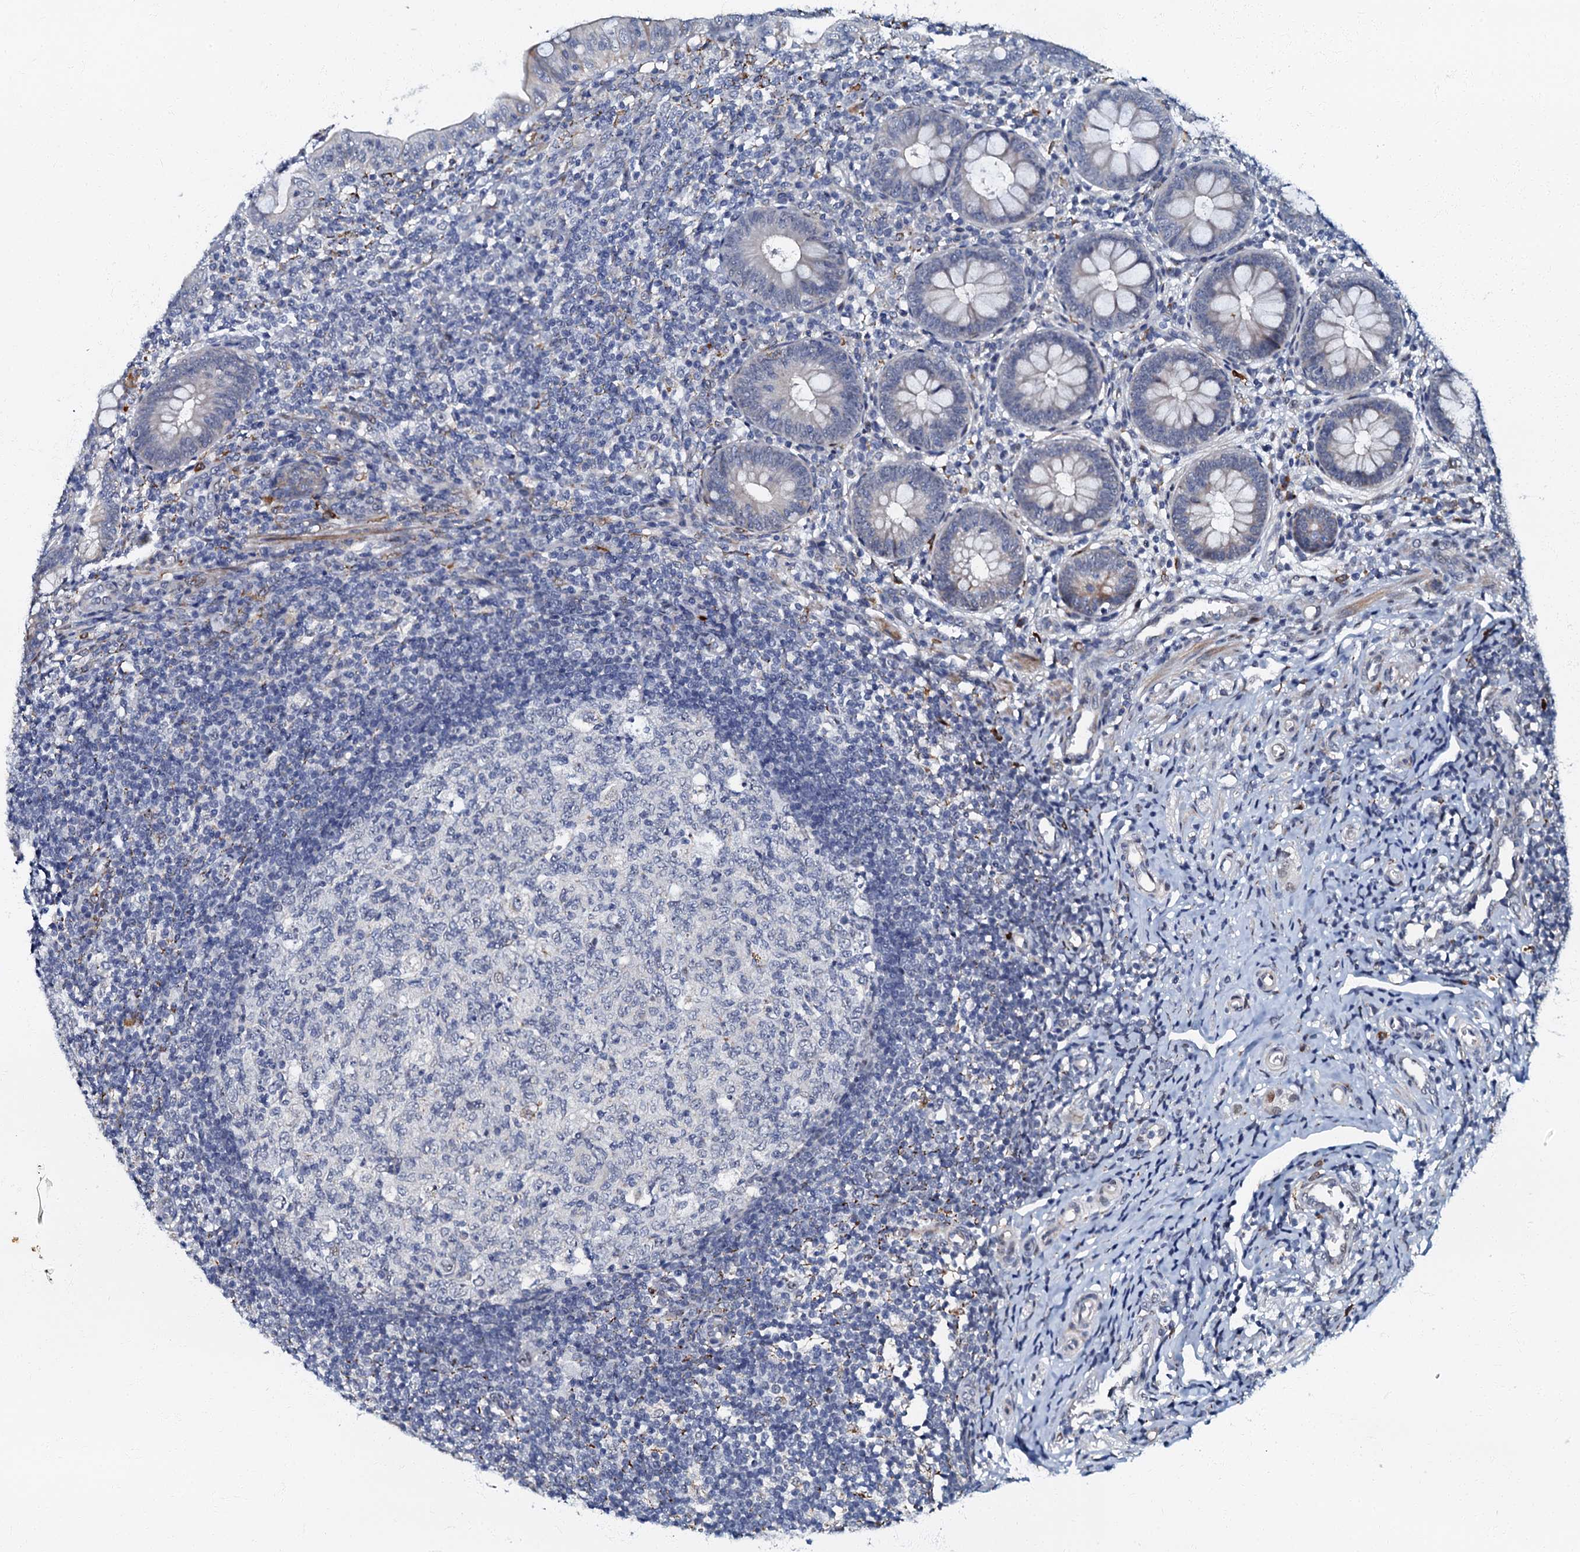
{"staining": {"intensity": "negative", "quantity": "none", "location": "none"}, "tissue": "appendix", "cell_type": "Glandular cells", "image_type": "normal", "snomed": [{"axis": "morphology", "description": "Normal tissue, NOS"}, {"axis": "topography", "description": "Appendix"}], "caption": "Immunohistochemistry (IHC) photomicrograph of normal appendix: appendix stained with DAB (3,3'-diaminobenzidine) shows no significant protein expression in glandular cells.", "gene": "OLAH", "patient": {"sex": "male", "age": 14}}